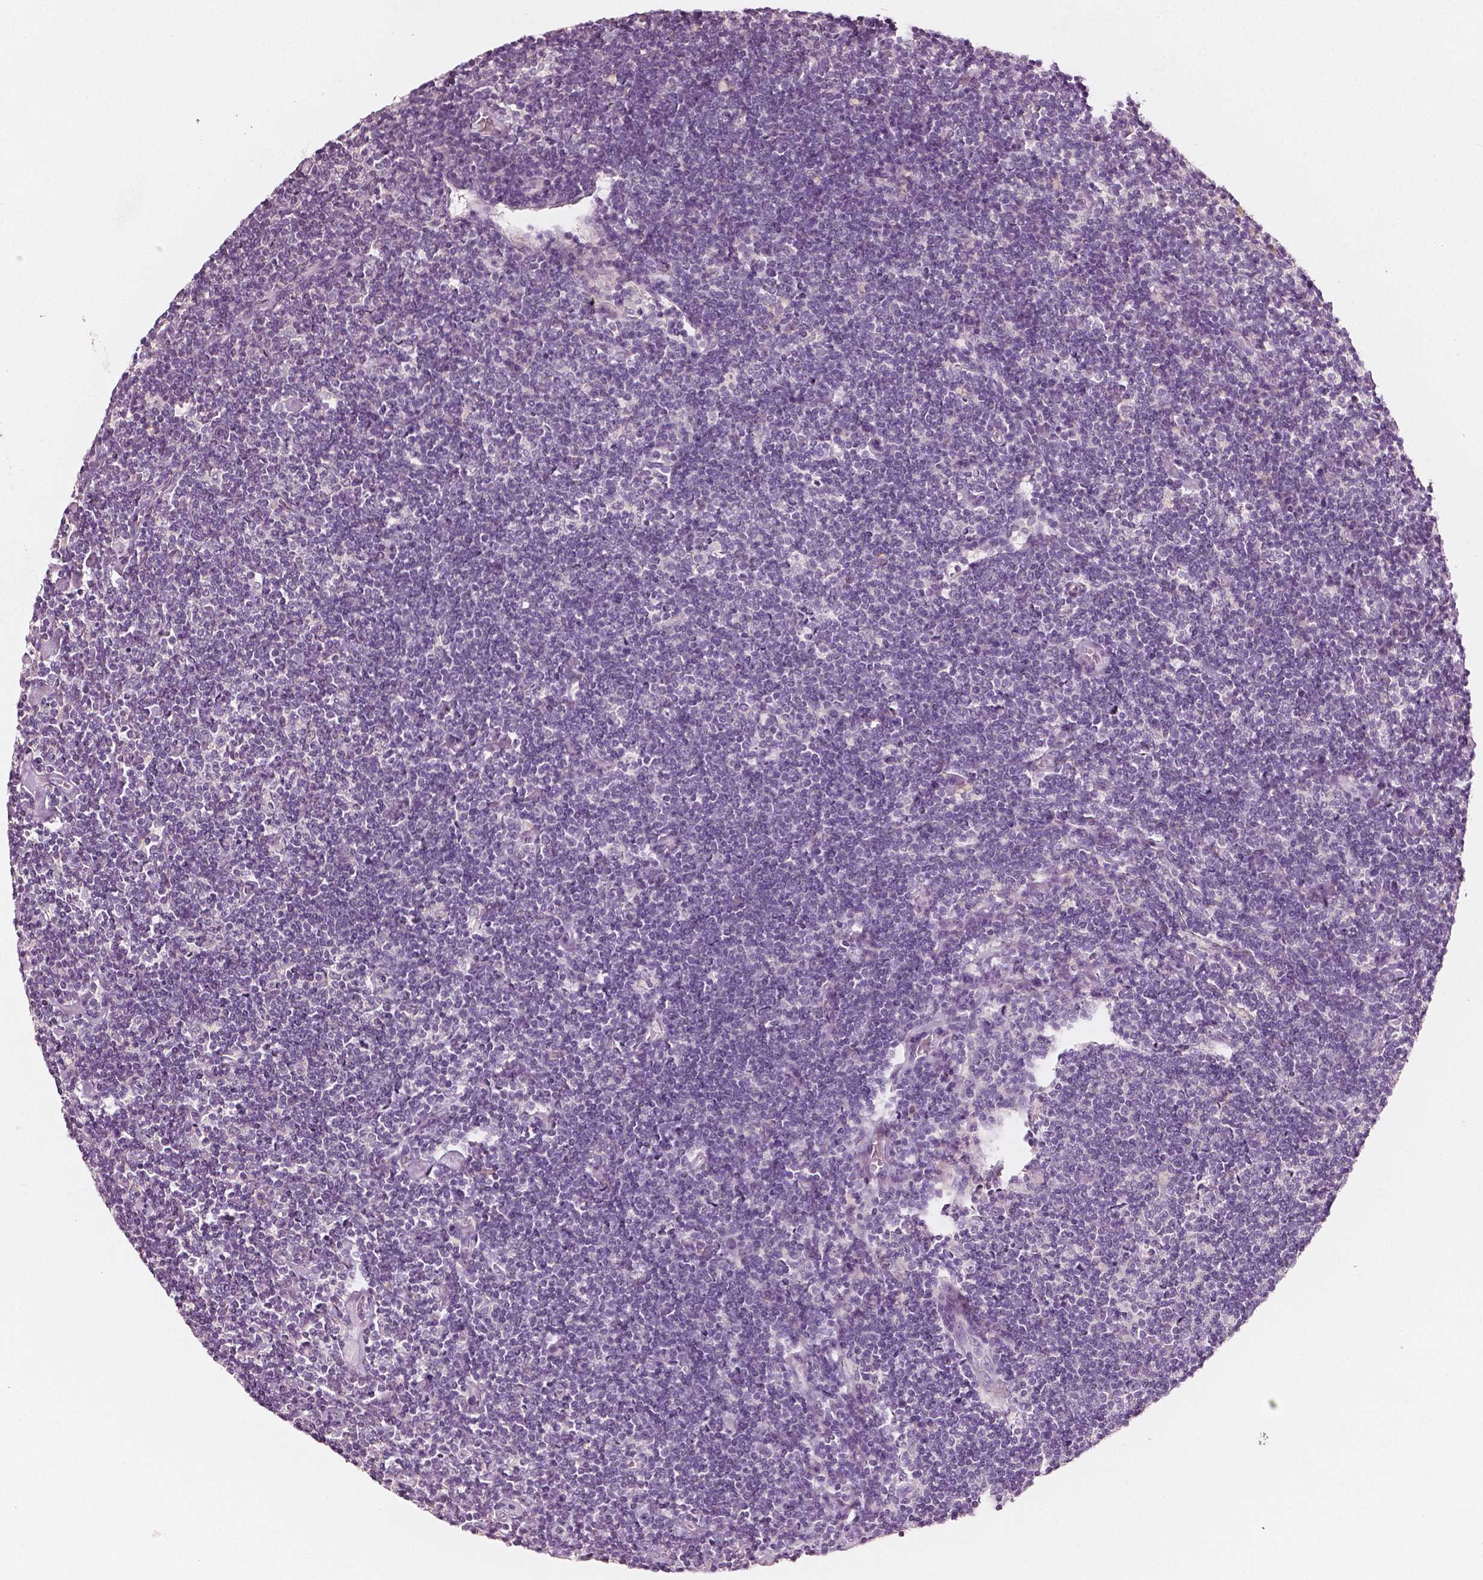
{"staining": {"intensity": "negative", "quantity": "none", "location": "none"}, "tissue": "lymphoma", "cell_type": "Tumor cells", "image_type": "cancer", "snomed": [{"axis": "morphology", "description": "Hodgkin's disease, NOS"}, {"axis": "topography", "description": "Lymph node"}], "caption": "This histopathology image is of Hodgkin's disease stained with immunohistochemistry (IHC) to label a protein in brown with the nuclei are counter-stained blue. There is no staining in tumor cells.", "gene": "PLA2R1", "patient": {"sex": "male", "age": 40}}